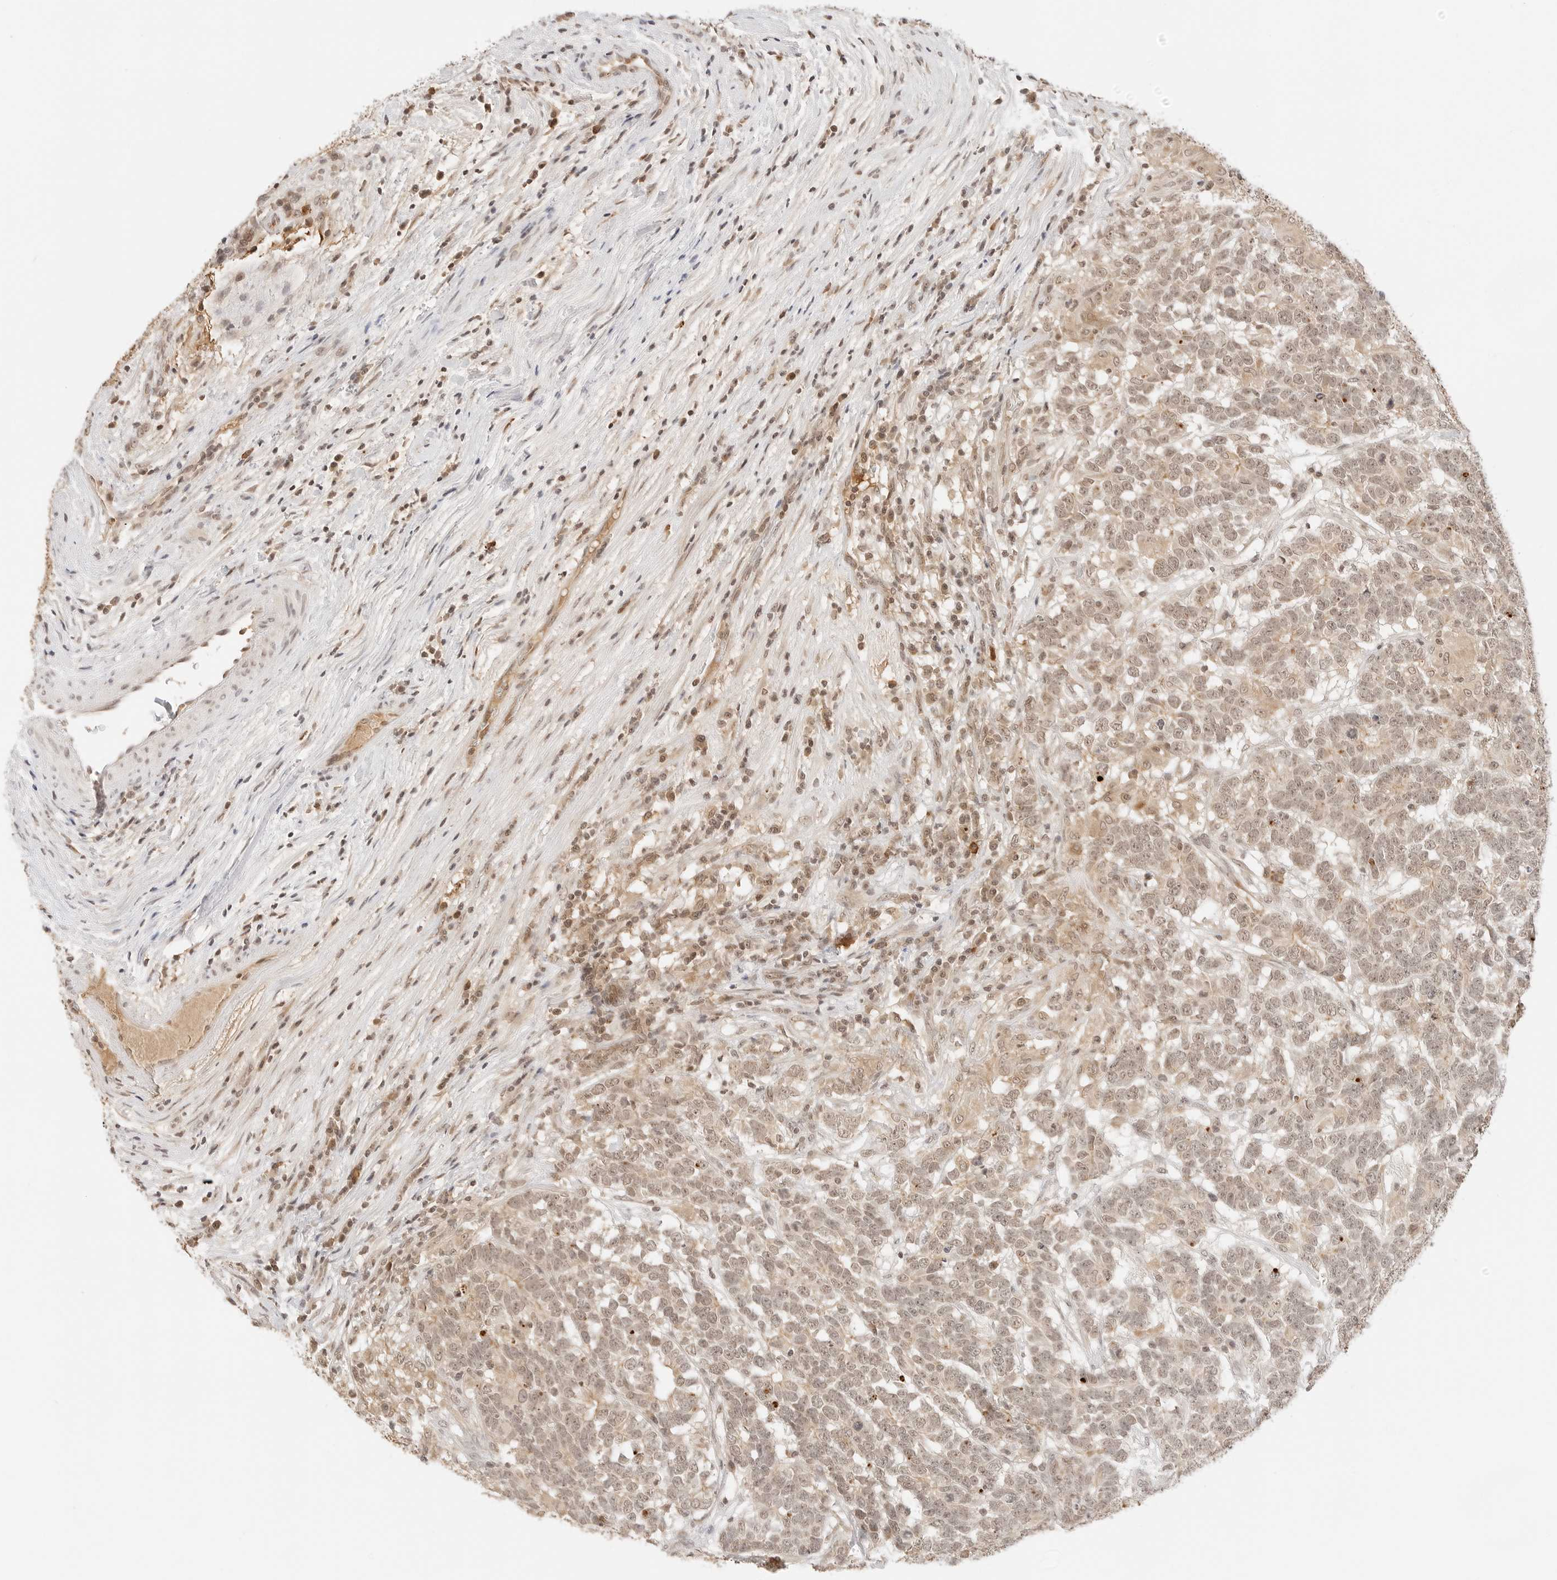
{"staining": {"intensity": "weak", "quantity": ">75%", "location": "cytoplasmic/membranous,nuclear"}, "tissue": "testis cancer", "cell_type": "Tumor cells", "image_type": "cancer", "snomed": [{"axis": "morphology", "description": "Carcinoma, Embryonal, NOS"}, {"axis": "topography", "description": "Testis"}], "caption": "IHC of human testis embryonal carcinoma exhibits low levels of weak cytoplasmic/membranous and nuclear expression in about >75% of tumor cells.", "gene": "SEPTIN4", "patient": {"sex": "male", "age": 26}}